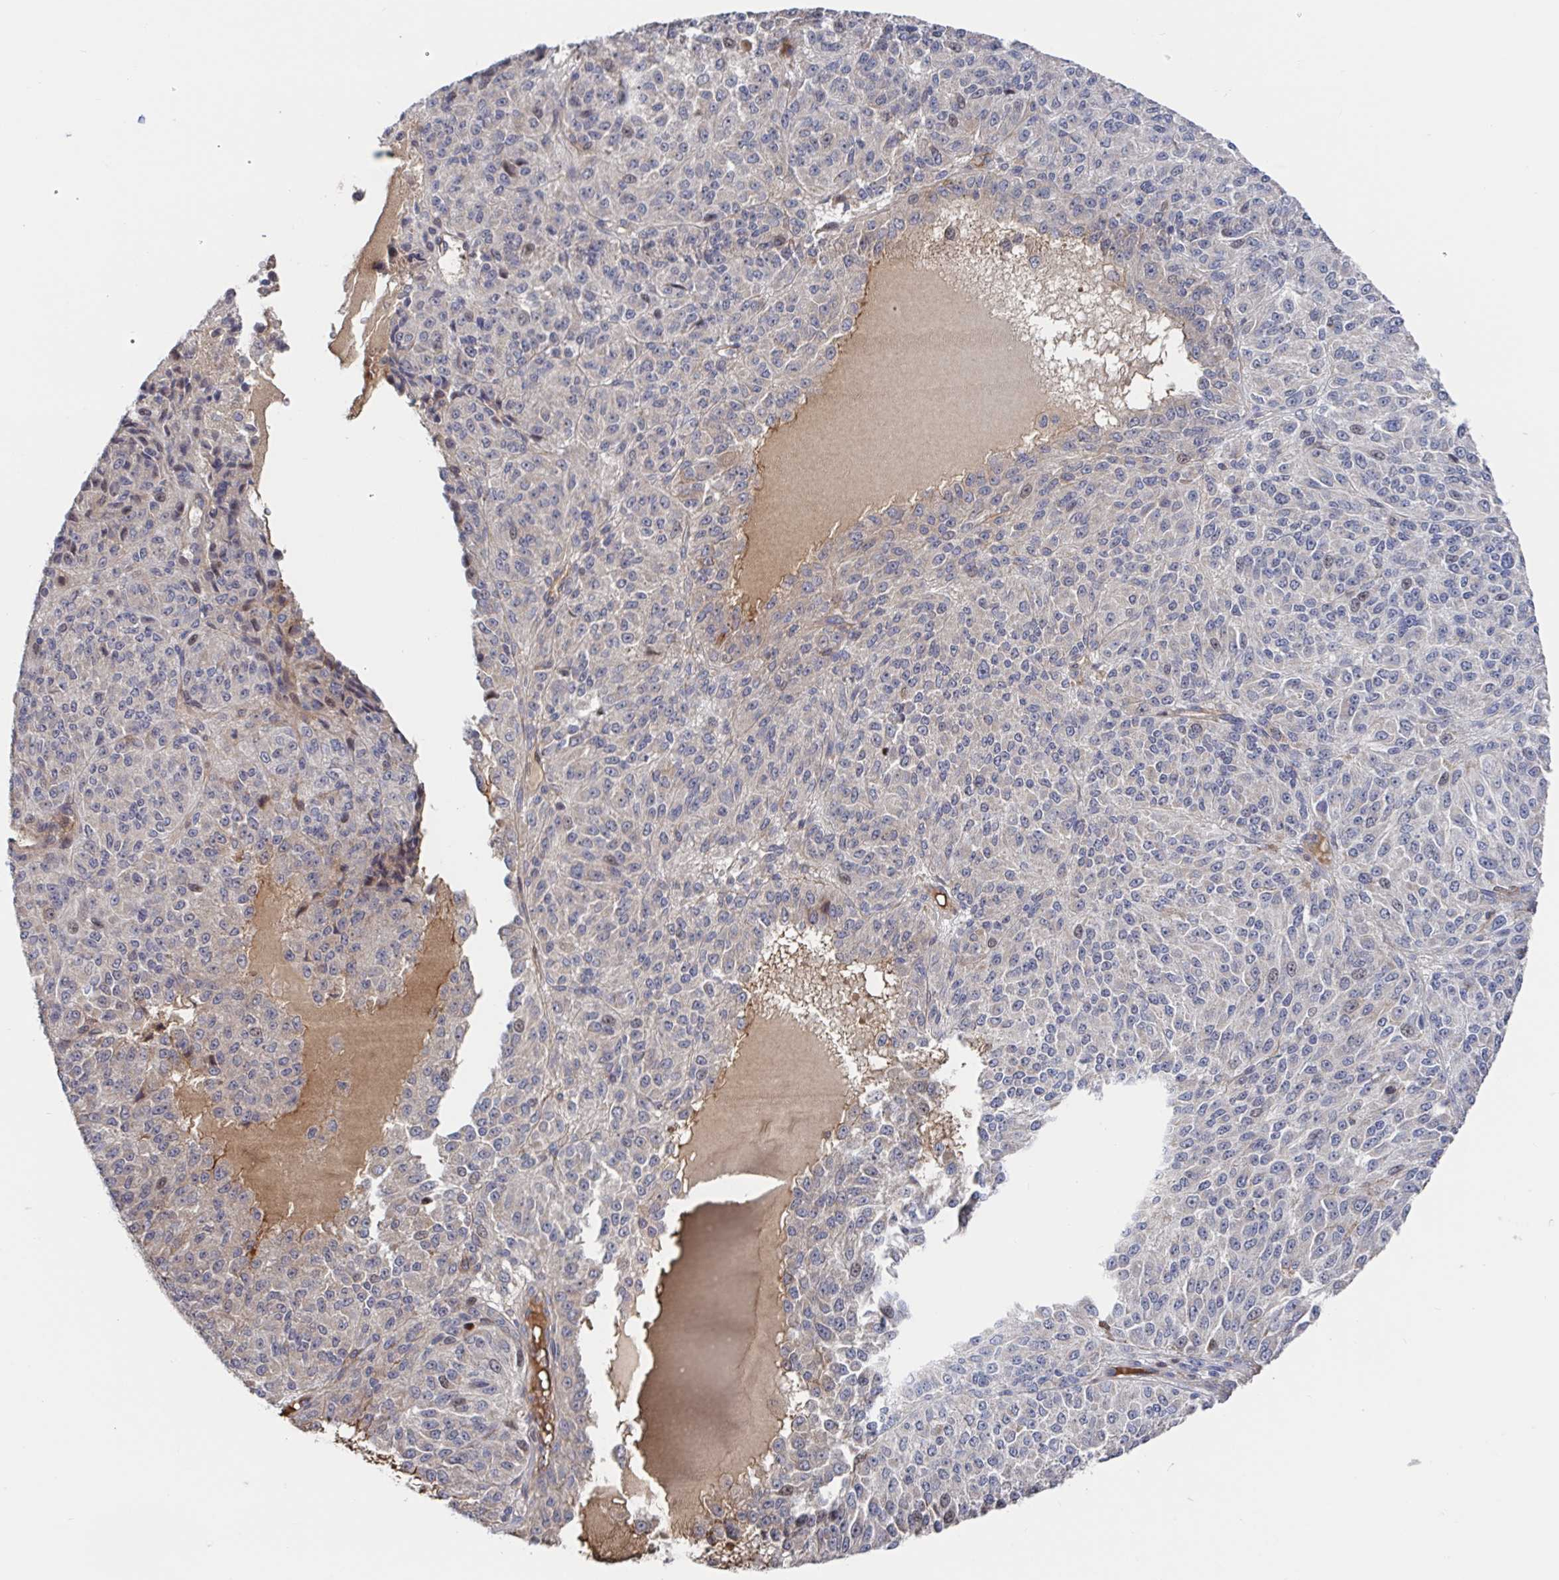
{"staining": {"intensity": "weak", "quantity": "<25%", "location": "nuclear"}, "tissue": "melanoma", "cell_type": "Tumor cells", "image_type": "cancer", "snomed": [{"axis": "morphology", "description": "Malignant melanoma, Metastatic site"}, {"axis": "topography", "description": "Brain"}], "caption": "This is a image of immunohistochemistry (IHC) staining of melanoma, which shows no staining in tumor cells.", "gene": "DHRS12", "patient": {"sex": "female", "age": 56}}